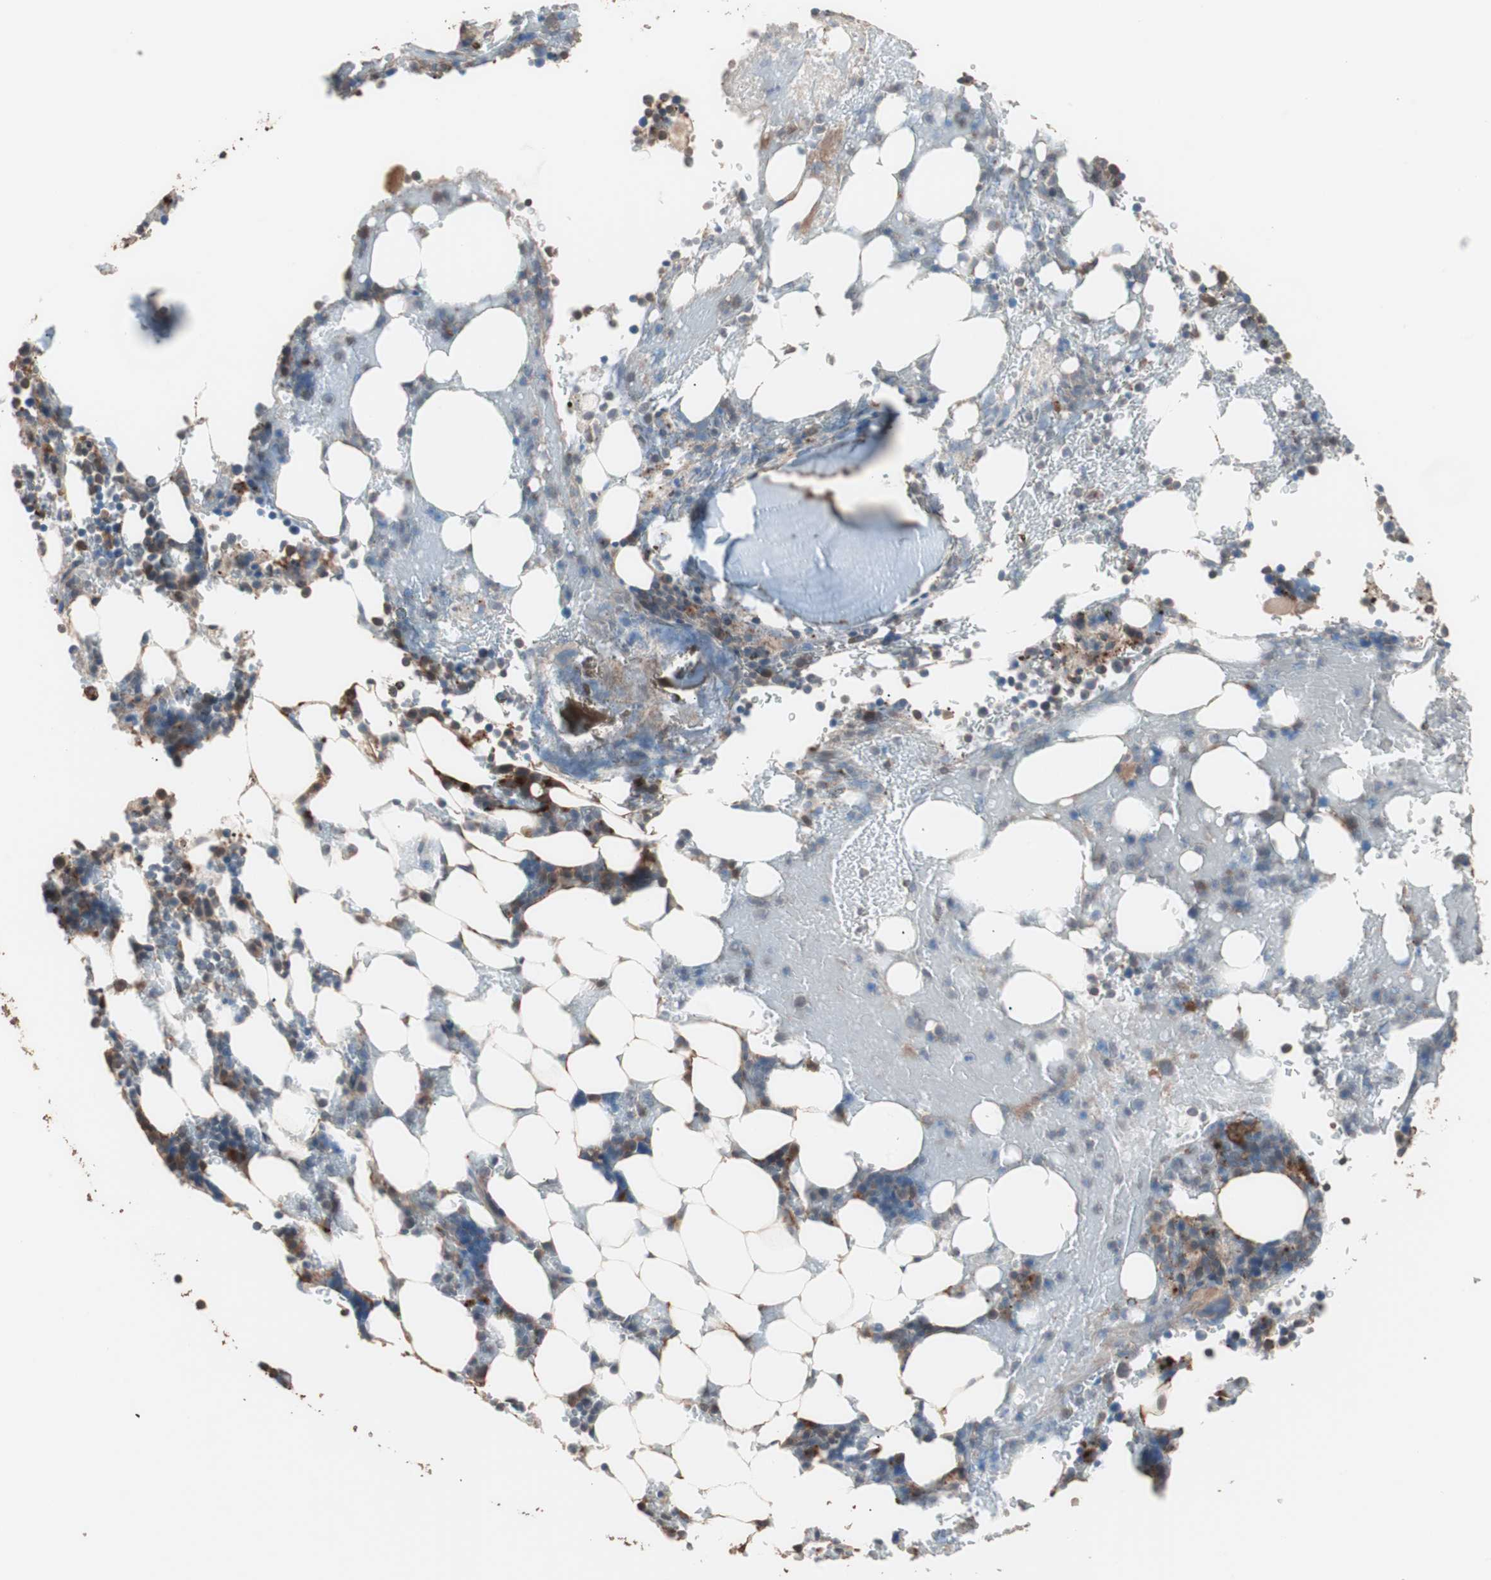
{"staining": {"intensity": "strong", "quantity": "25%-75%", "location": "cytoplasmic/membranous,nuclear"}, "tissue": "bone marrow", "cell_type": "Hematopoietic cells", "image_type": "normal", "snomed": [{"axis": "morphology", "description": "Normal tissue, NOS"}, {"axis": "topography", "description": "Bone marrow"}], "caption": "Immunohistochemical staining of unremarkable human bone marrow displays 25%-75% levels of strong cytoplasmic/membranous,nuclear protein staining in approximately 25%-75% of hematopoietic cells.", "gene": "CCT3", "patient": {"sex": "female", "age": 73}}